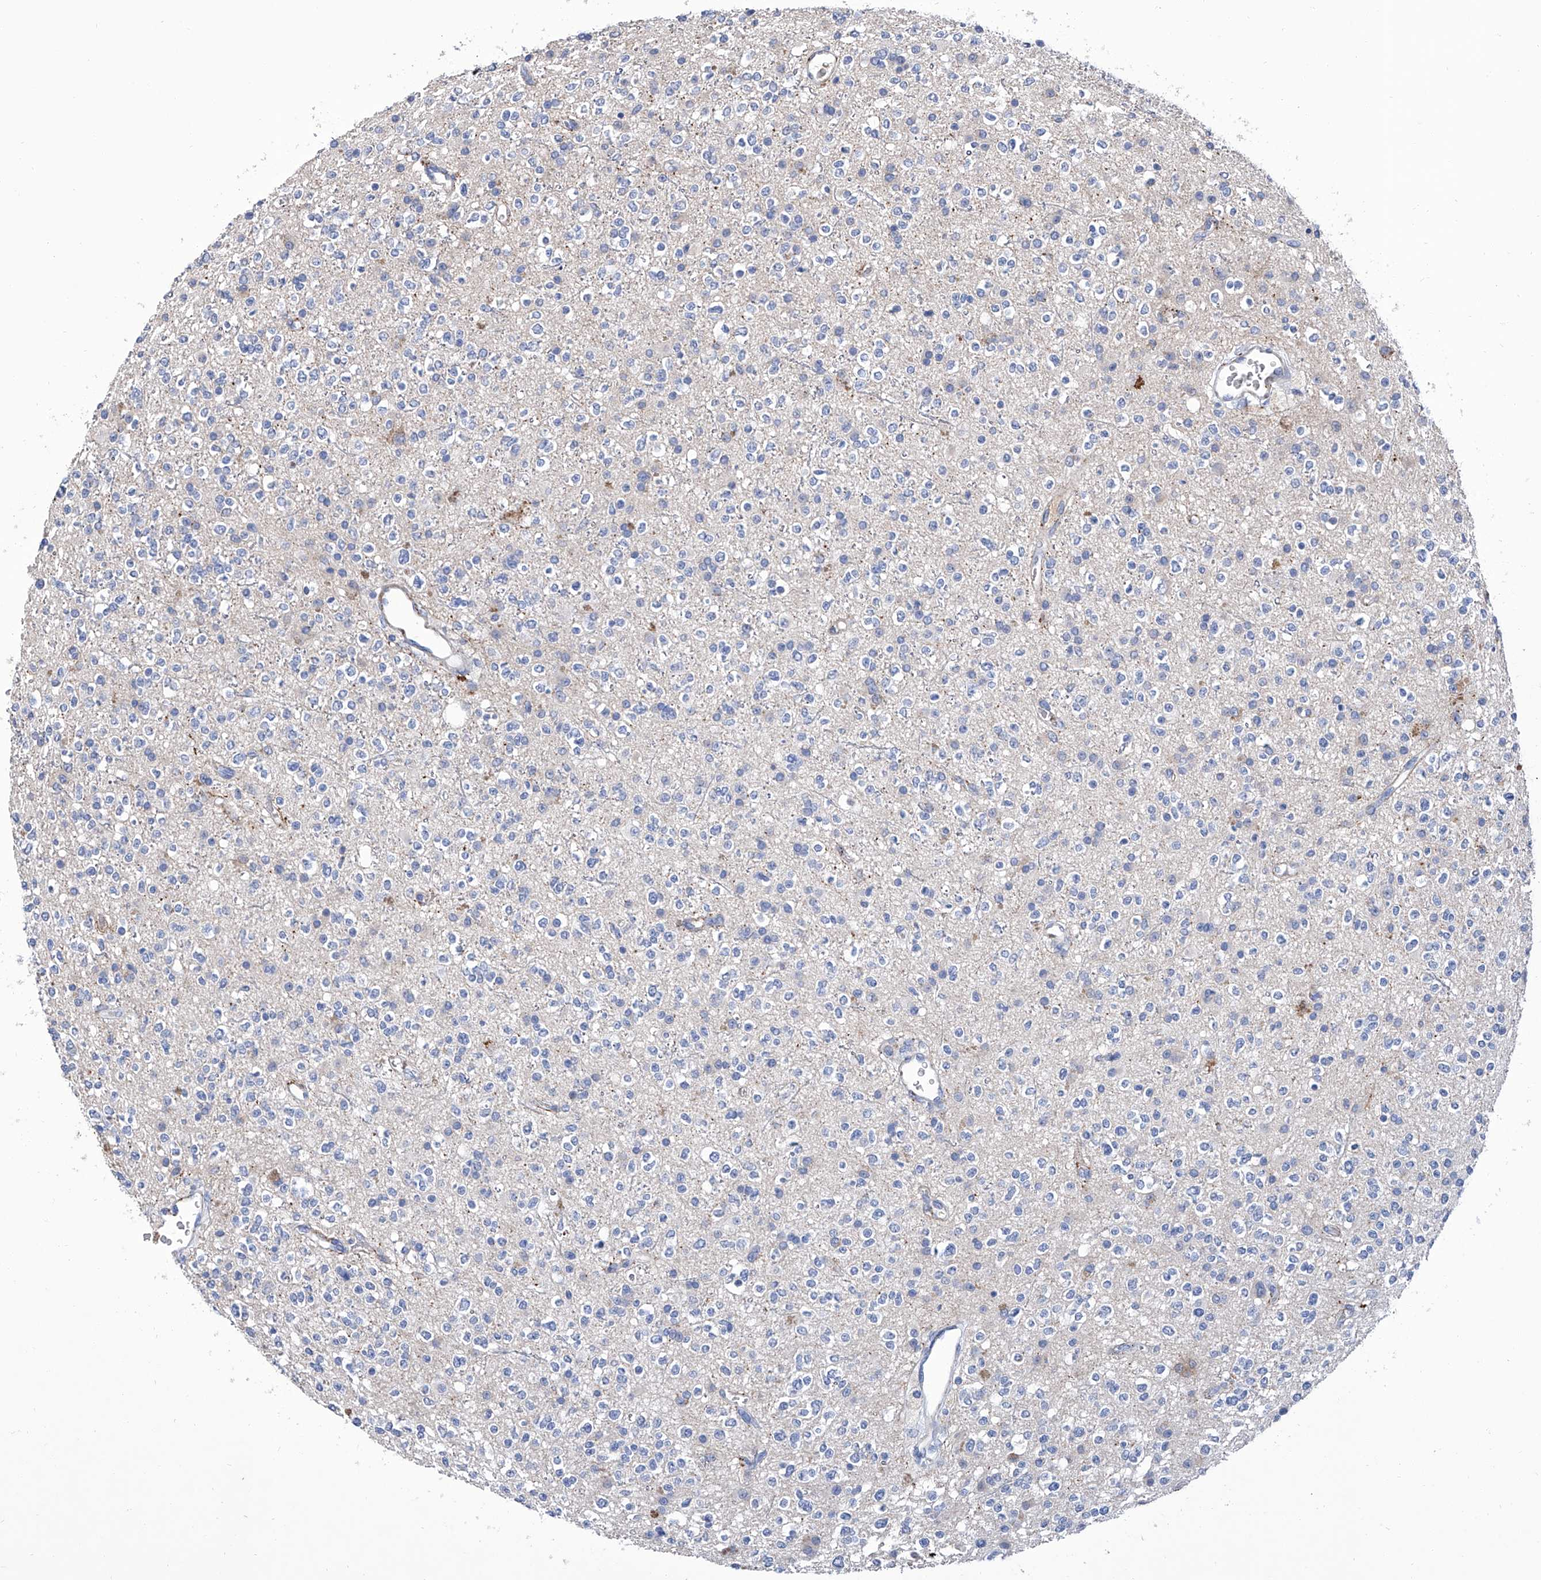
{"staining": {"intensity": "negative", "quantity": "none", "location": "none"}, "tissue": "glioma", "cell_type": "Tumor cells", "image_type": "cancer", "snomed": [{"axis": "morphology", "description": "Glioma, malignant, High grade"}, {"axis": "topography", "description": "Brain"}], "caption": "There is no significant positivity in tumor cells of high-grade glioma (malignant).", "gene": "GPT", "patient": {"sex": "male", "age": 34}}